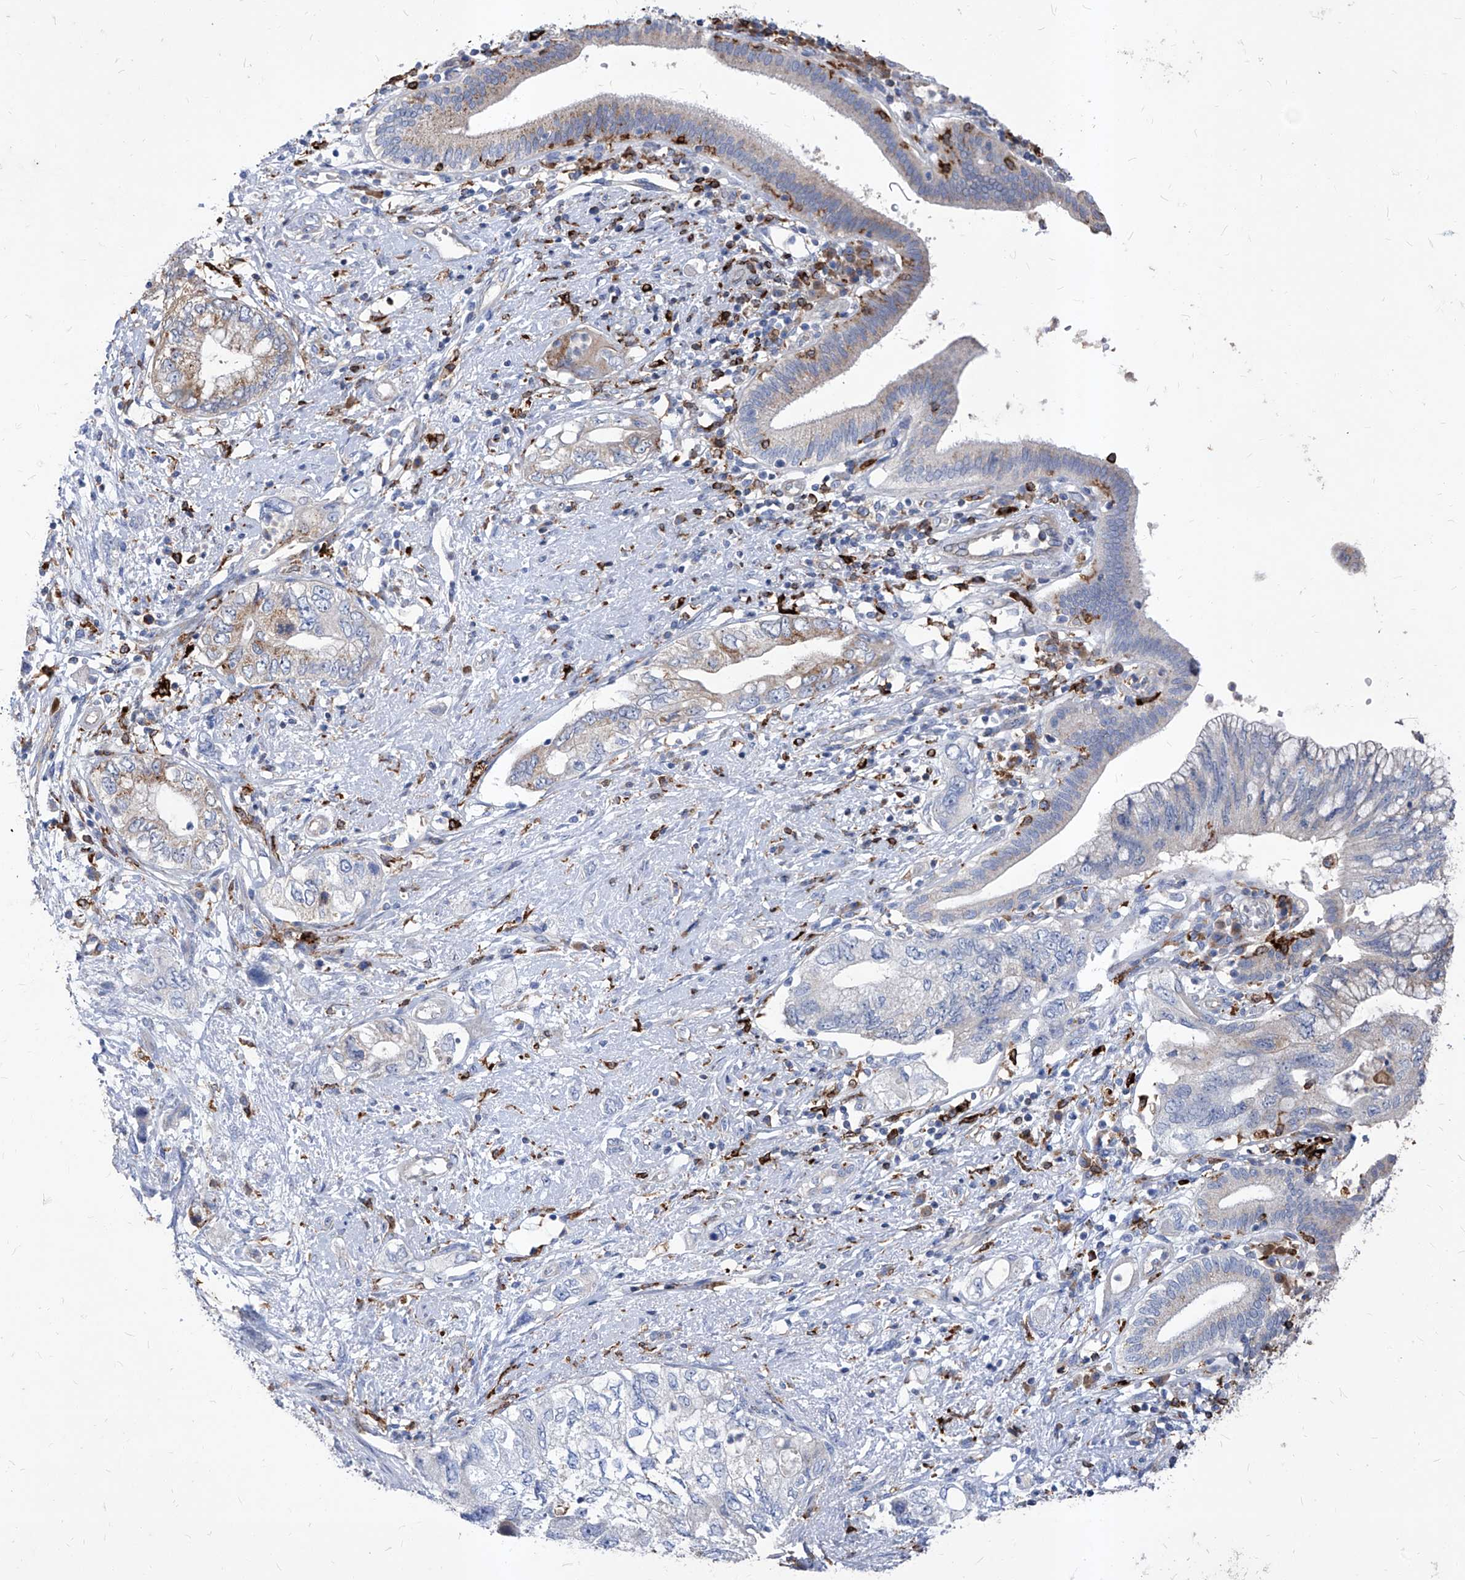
{"staining": {"intensity": "weak", "quantity": "25%-75%", "location": "cytoplasmic/membranous"}, "tissue": "pancreatic cancer", "cell_type": "Tumor cells", "image_type": "cancer", "snomed": [{"axis": "morphology", "description": "Adenocarcinoma, NOS"}, {"axis": "topography", "description": "Pancreas"}], "caption": "The photomicrograph exhibits a brown stain indicating the presence of a protein in the cytoplasmic/membranous of tumor cells in adenocarcinoma (pancreatic).", "gene": "UBOX5", "patient": {"sex": "female", "age": 73}}